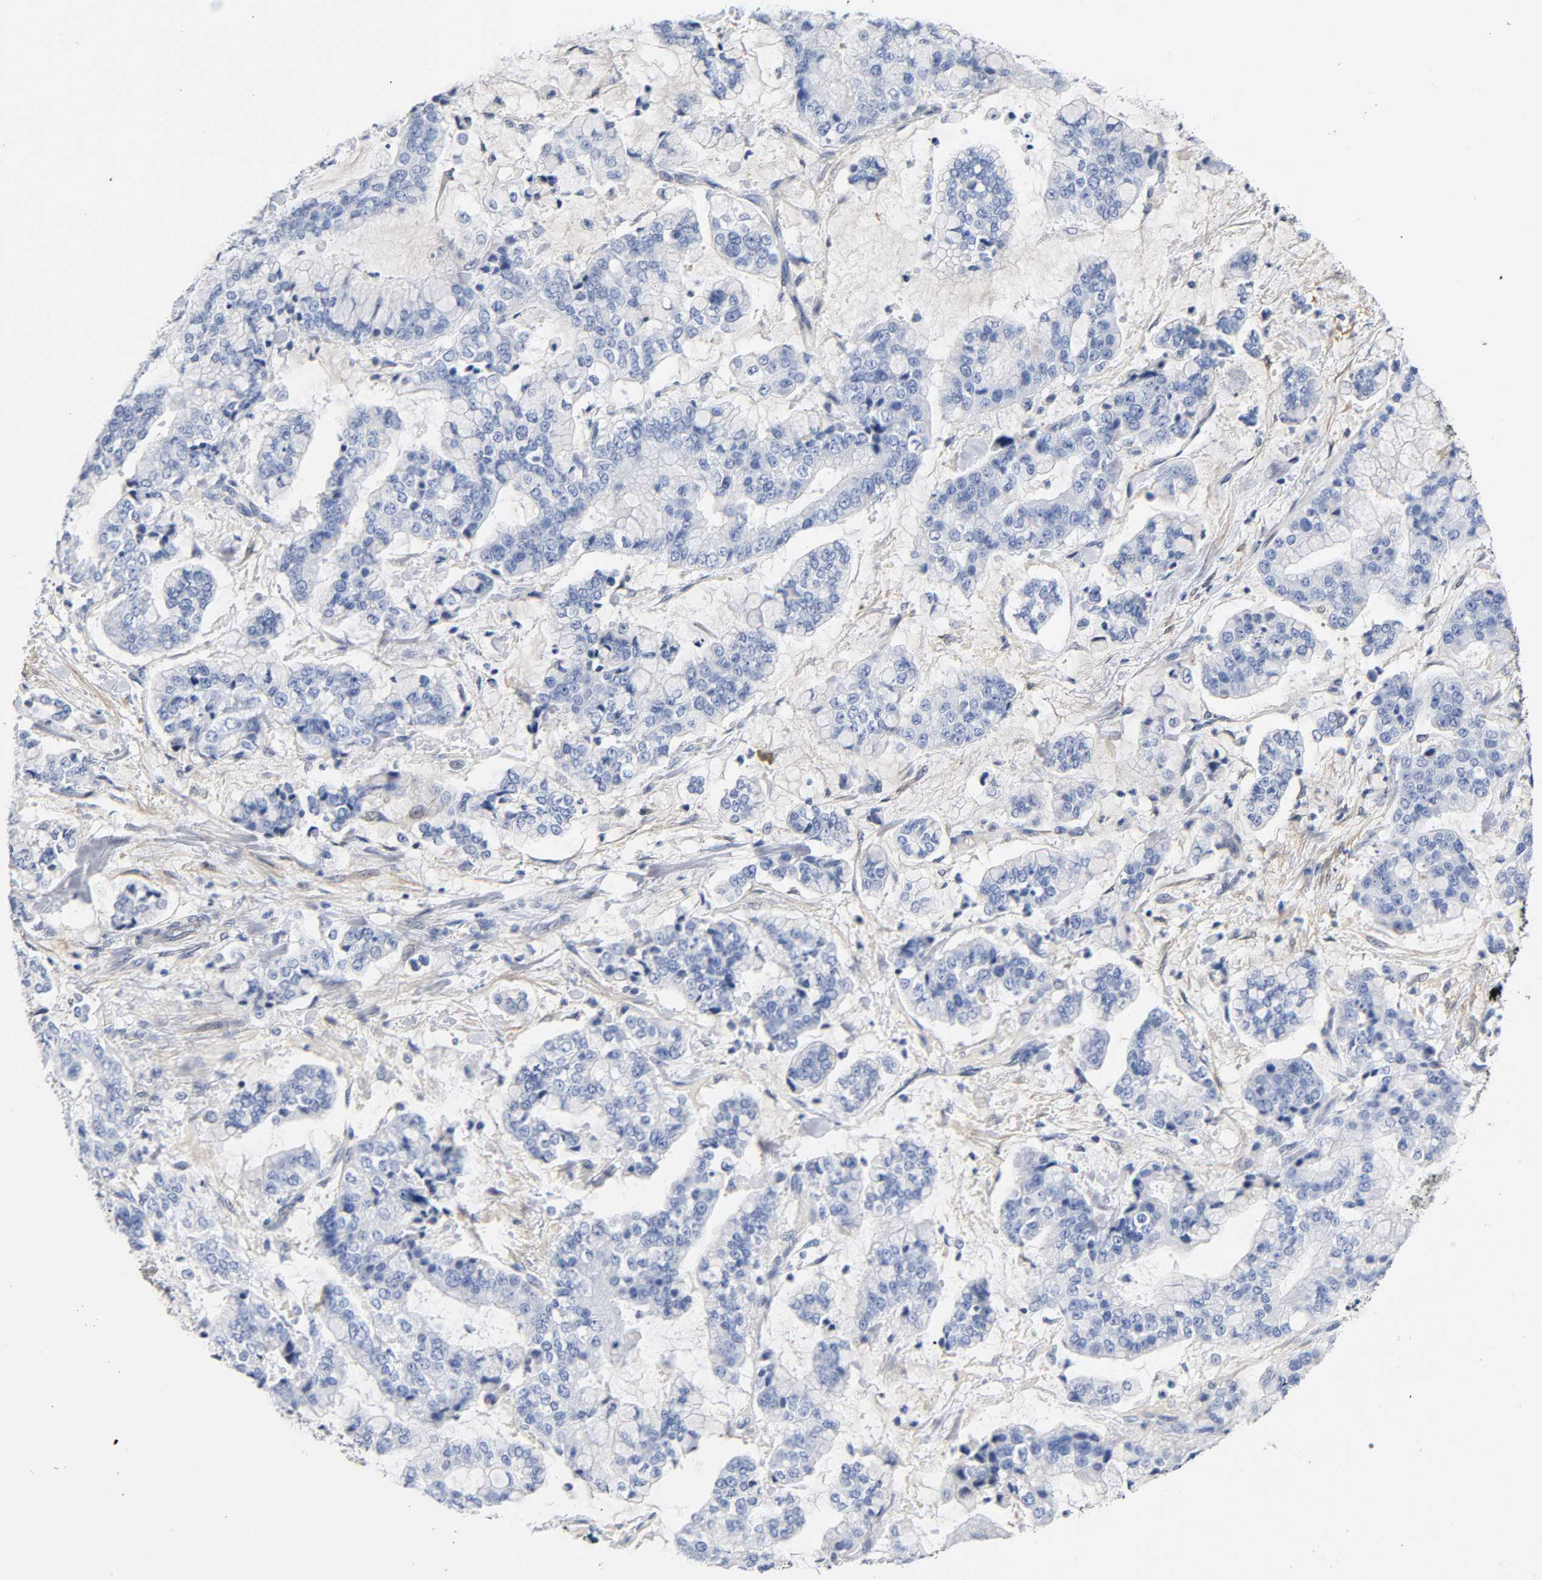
{"staining": {"intensity": "negative", "quantity": "none", "location": "none"}, "tissue": "stomach cancer", "cell_type": "Tumor cells", "image_type": "cancer", "snomed": [{"axis": "morphology", "description": "Normal tissue, NOS"}, {"axis": "morphology", "description": "Adenocarcinoma, NOS"}, {"axis": "topography", "description": "Stomach, upper"}, {"axis": "topography", "description": "Stomach"}], "caption": "A histopathology image of stomach cancer (adenocarcinoma) stained for a protein reveals no brown staining in tumor cells. The staining is performed using DAB (3,3'-diaminobenzidine) brown chromogen with nuclei counter-stained in using hematoxylin.", "gene": "TNC", "patient": {"sex": "male", "age": 76}}